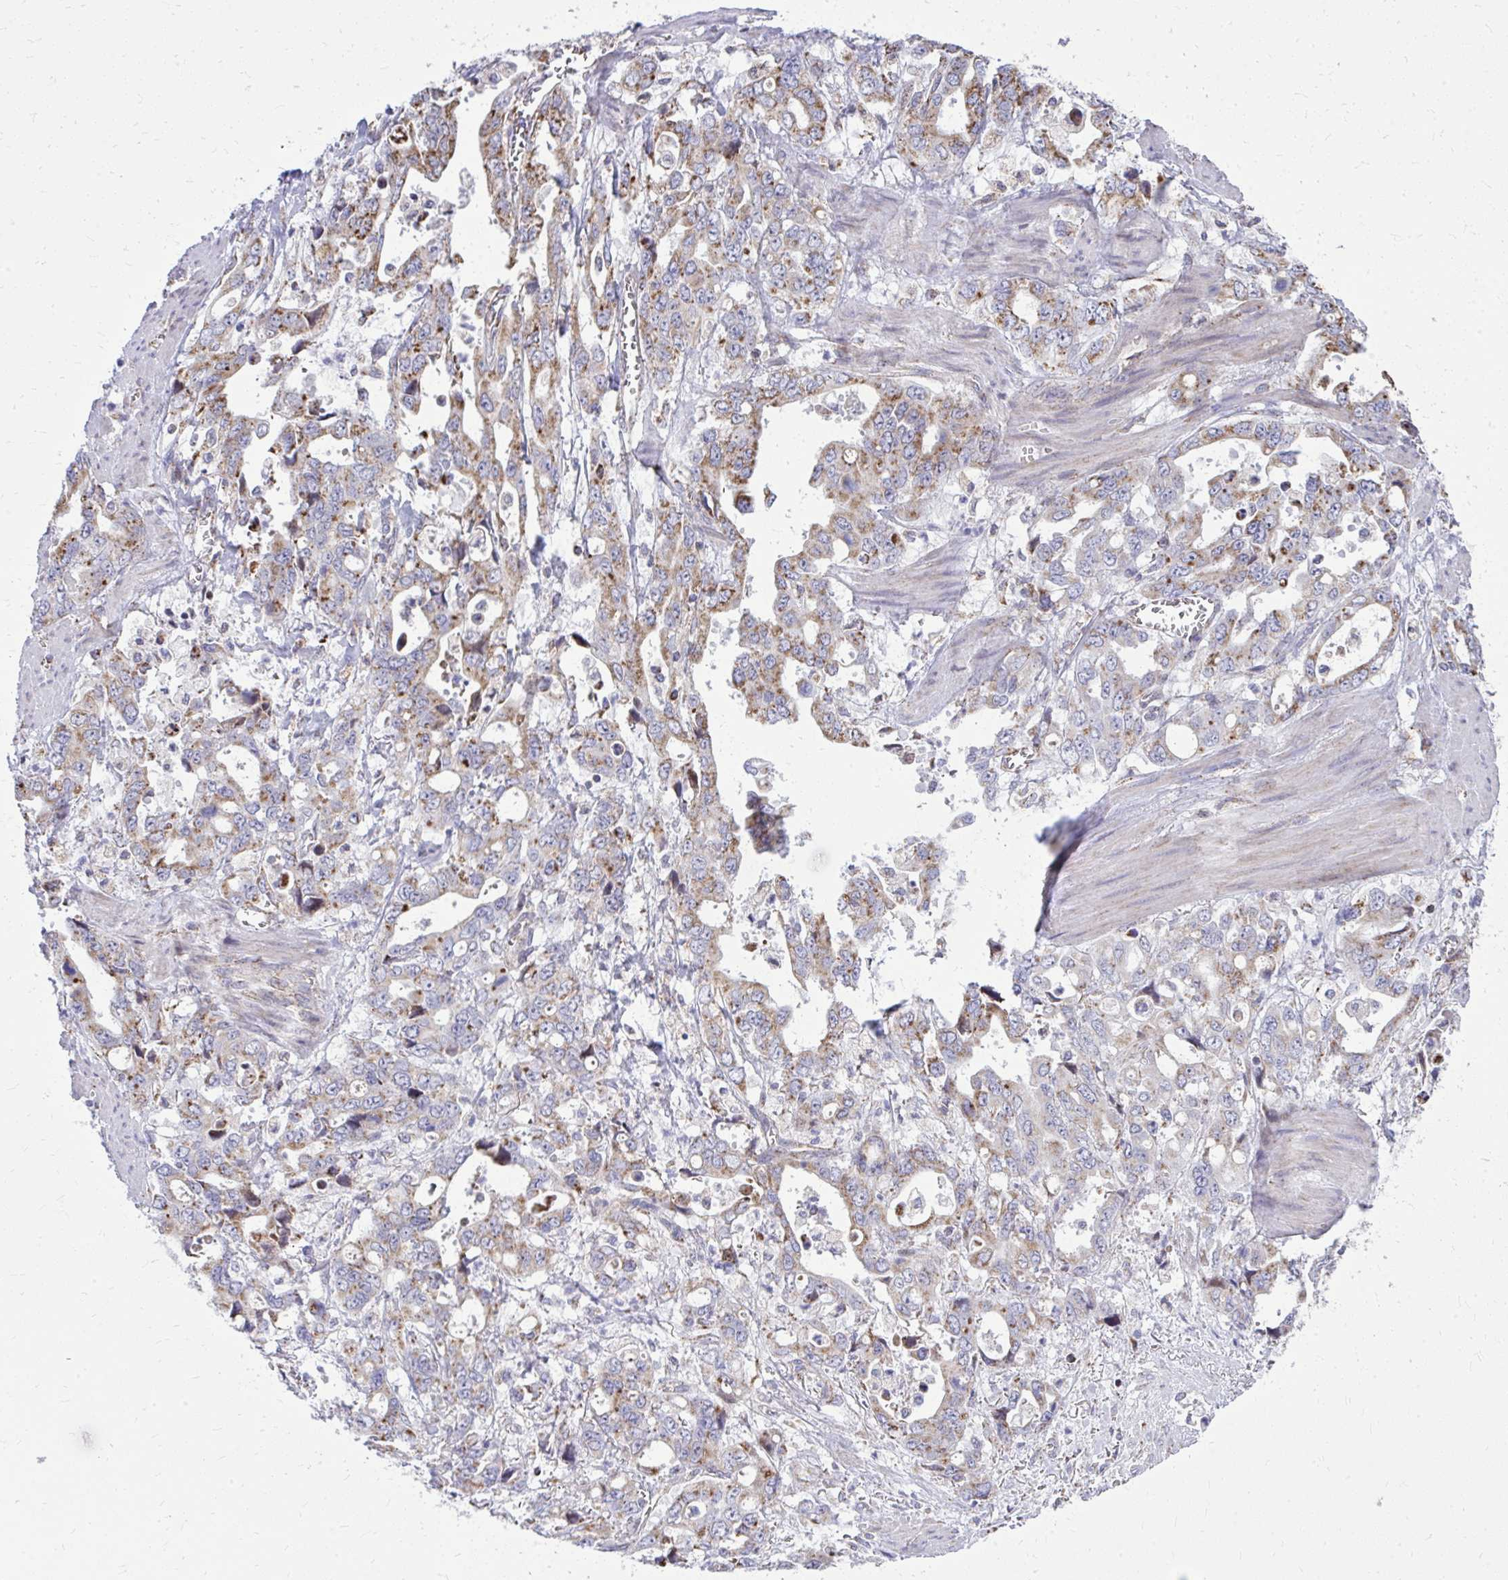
{"staining": {"intensity": "moderate", "quantity": "25%-75%", "location": "cytoplasmic/membranous"}, "tissue": "stomach cancer", "cell_type": "Tumor cells", "image_type": "cancer", "snomed": [{"axis": "morphology", "description": "Adenocarcinoma, NOS"}, {"axis": "topography", "description": "Stomach, upper"}], "caption": "Immunohistochemical staining of stomach adenocarcinoma shows moderate cytoplasmic/membranous protein expression in about 25%-75% of tumor cells.", "gene": "ZNF362", "patient": {"sex": "male", "age": 74}}